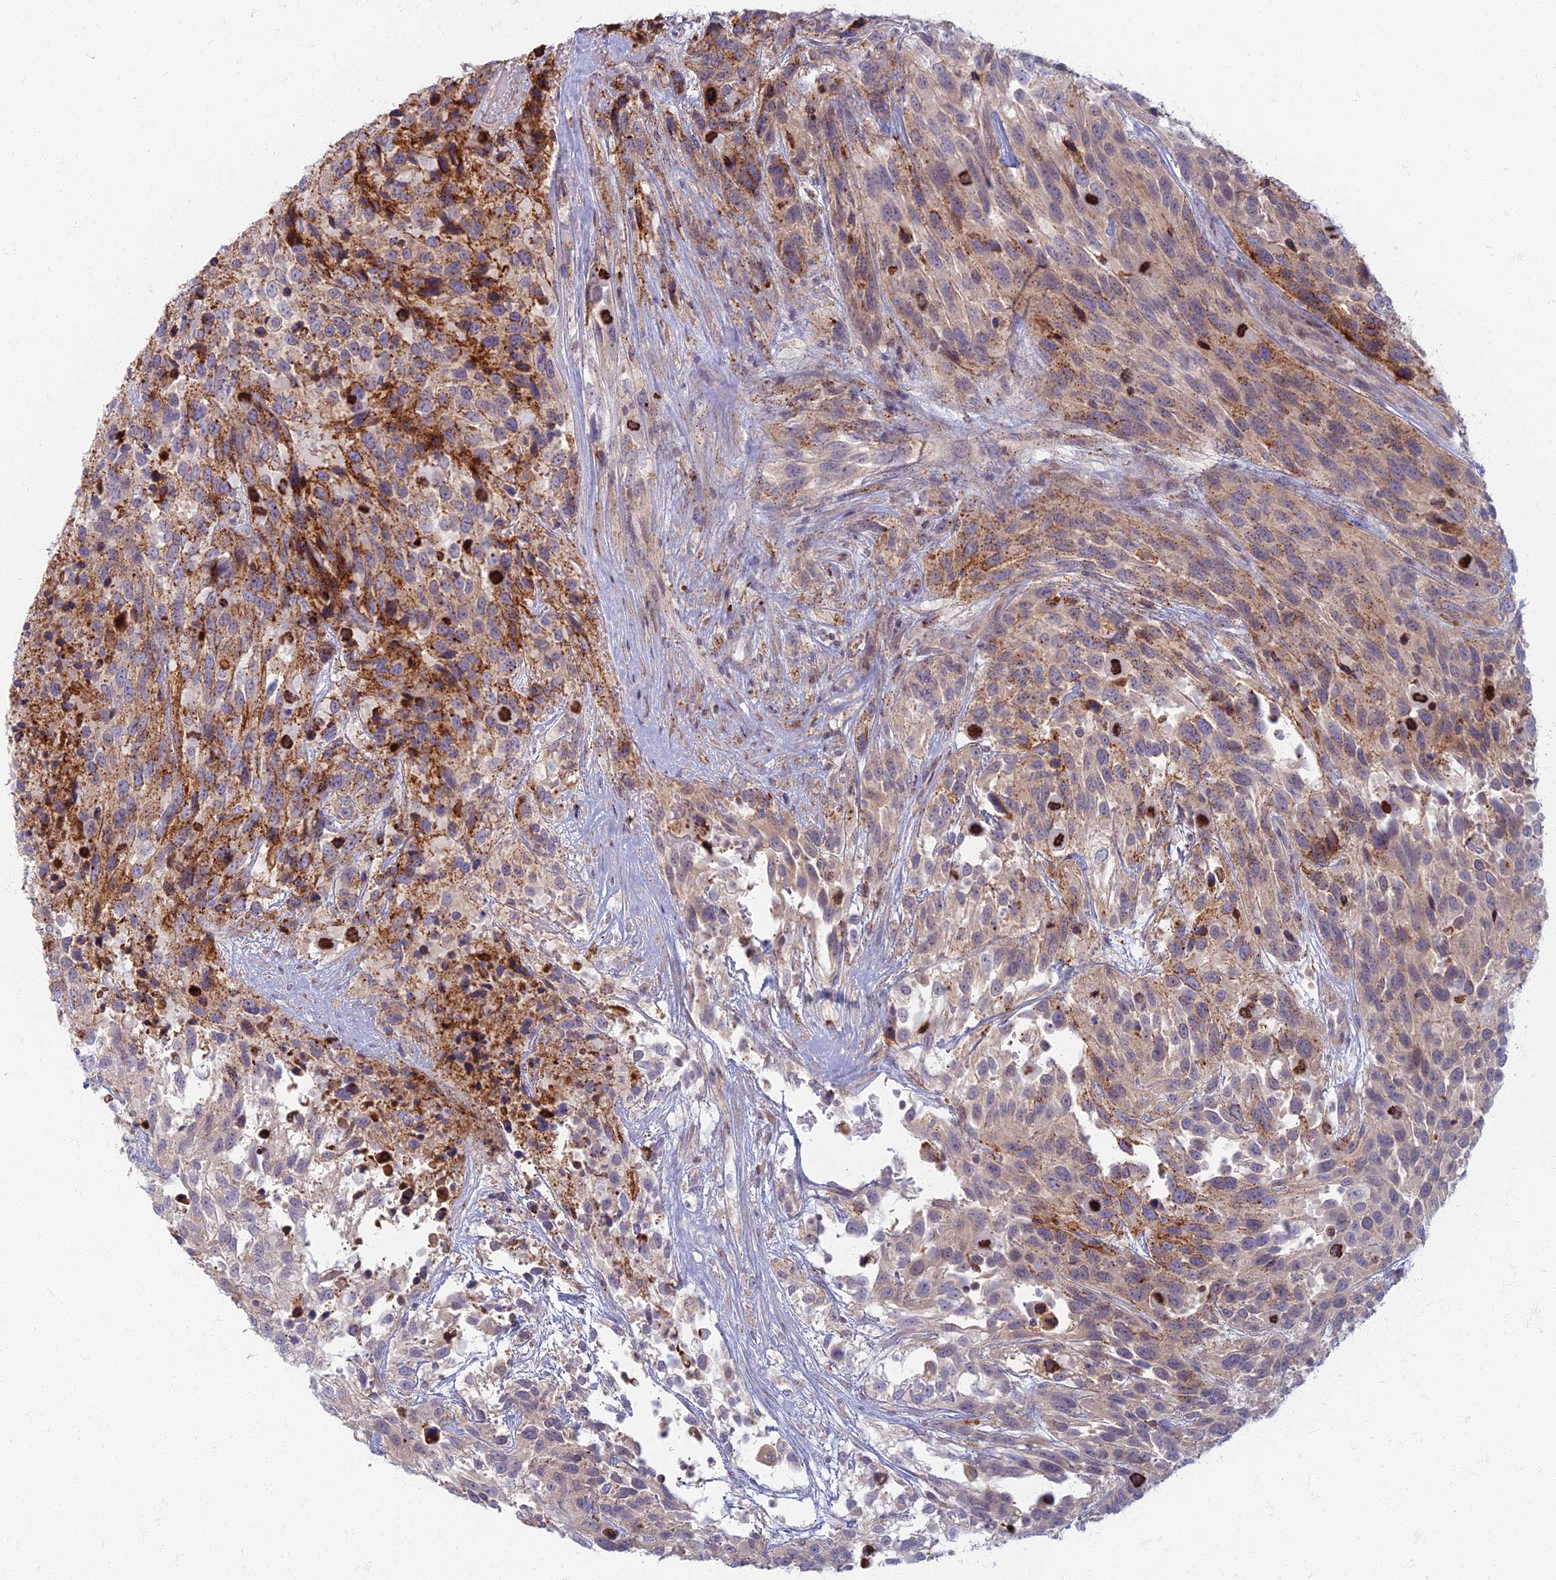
{"staining": {"intensity": "strong", "quantity": "25%-75%", "location": "cytoplasmic/membranous"}, "tissue": "urothelial cancer", "cell_type": "Tumor cells", "image_type": "cancer", "snomed": [{"axis": "morphology", "description": "Urothelial carcinoma, High grade"}, {"axis": "topography", "description": "Urinary bladder"}], "caption": "Protein expression by IHC displays strong cytoplasmic/membranous expression in about 25%-75% of tumor cells in high-grade urothelial carcinoma. The protein is shown in brown color, while the nuclei are stained blue.", "gene": "CHMP4B", "patient": {"sex": "female", "age": 70}}